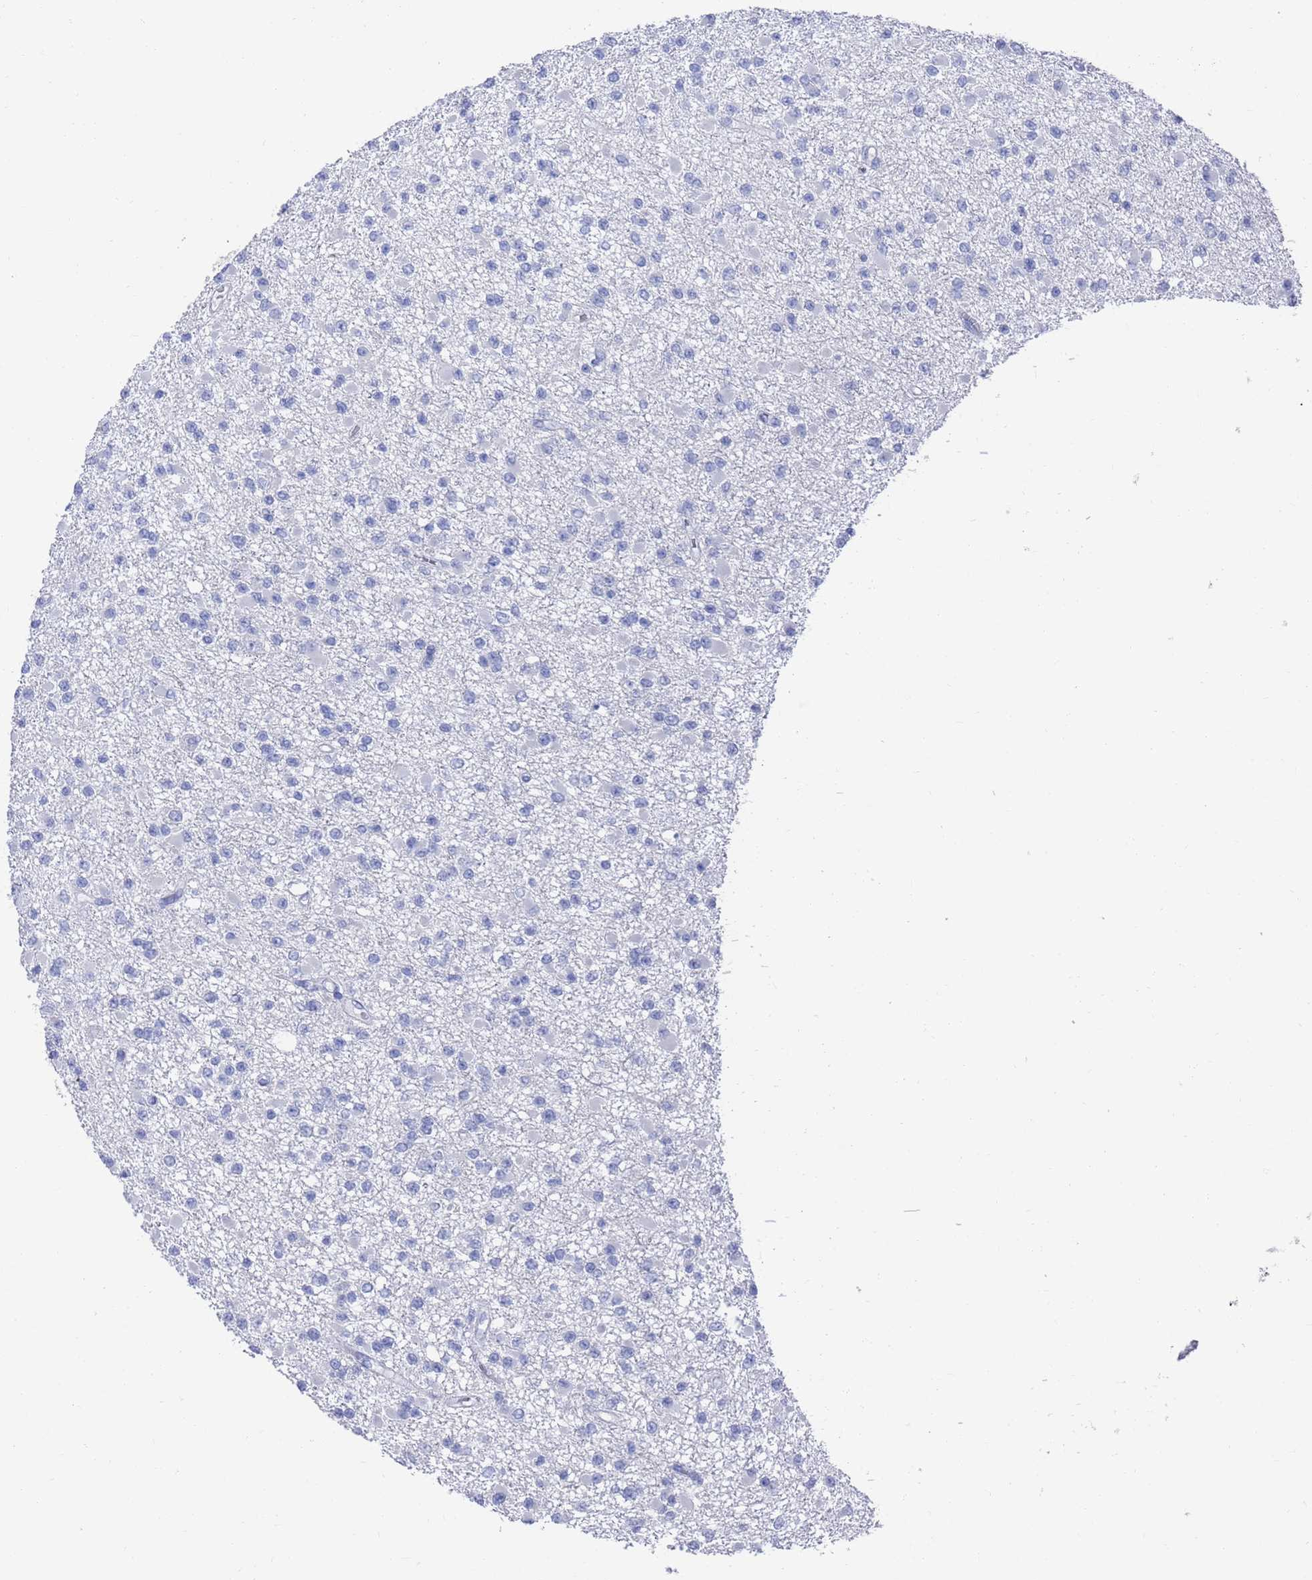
{"staining": {"intensity": "negative", "quantity": "none", "location": "none"}, "tissue": "glioma", "cell_type": "Tumor cells", "image_type": "cancer", "snomed": [{"axis": "morphology", "description": "Glioma, malignant, Low grade"}, {"axis": "topography", "description": "Brain"}], "caption": "Immunohistochemistry of glioma reveals no expression in tumor cells.", "gene": "MTMR2", "patient": {"sex": "female", "age": 22}}